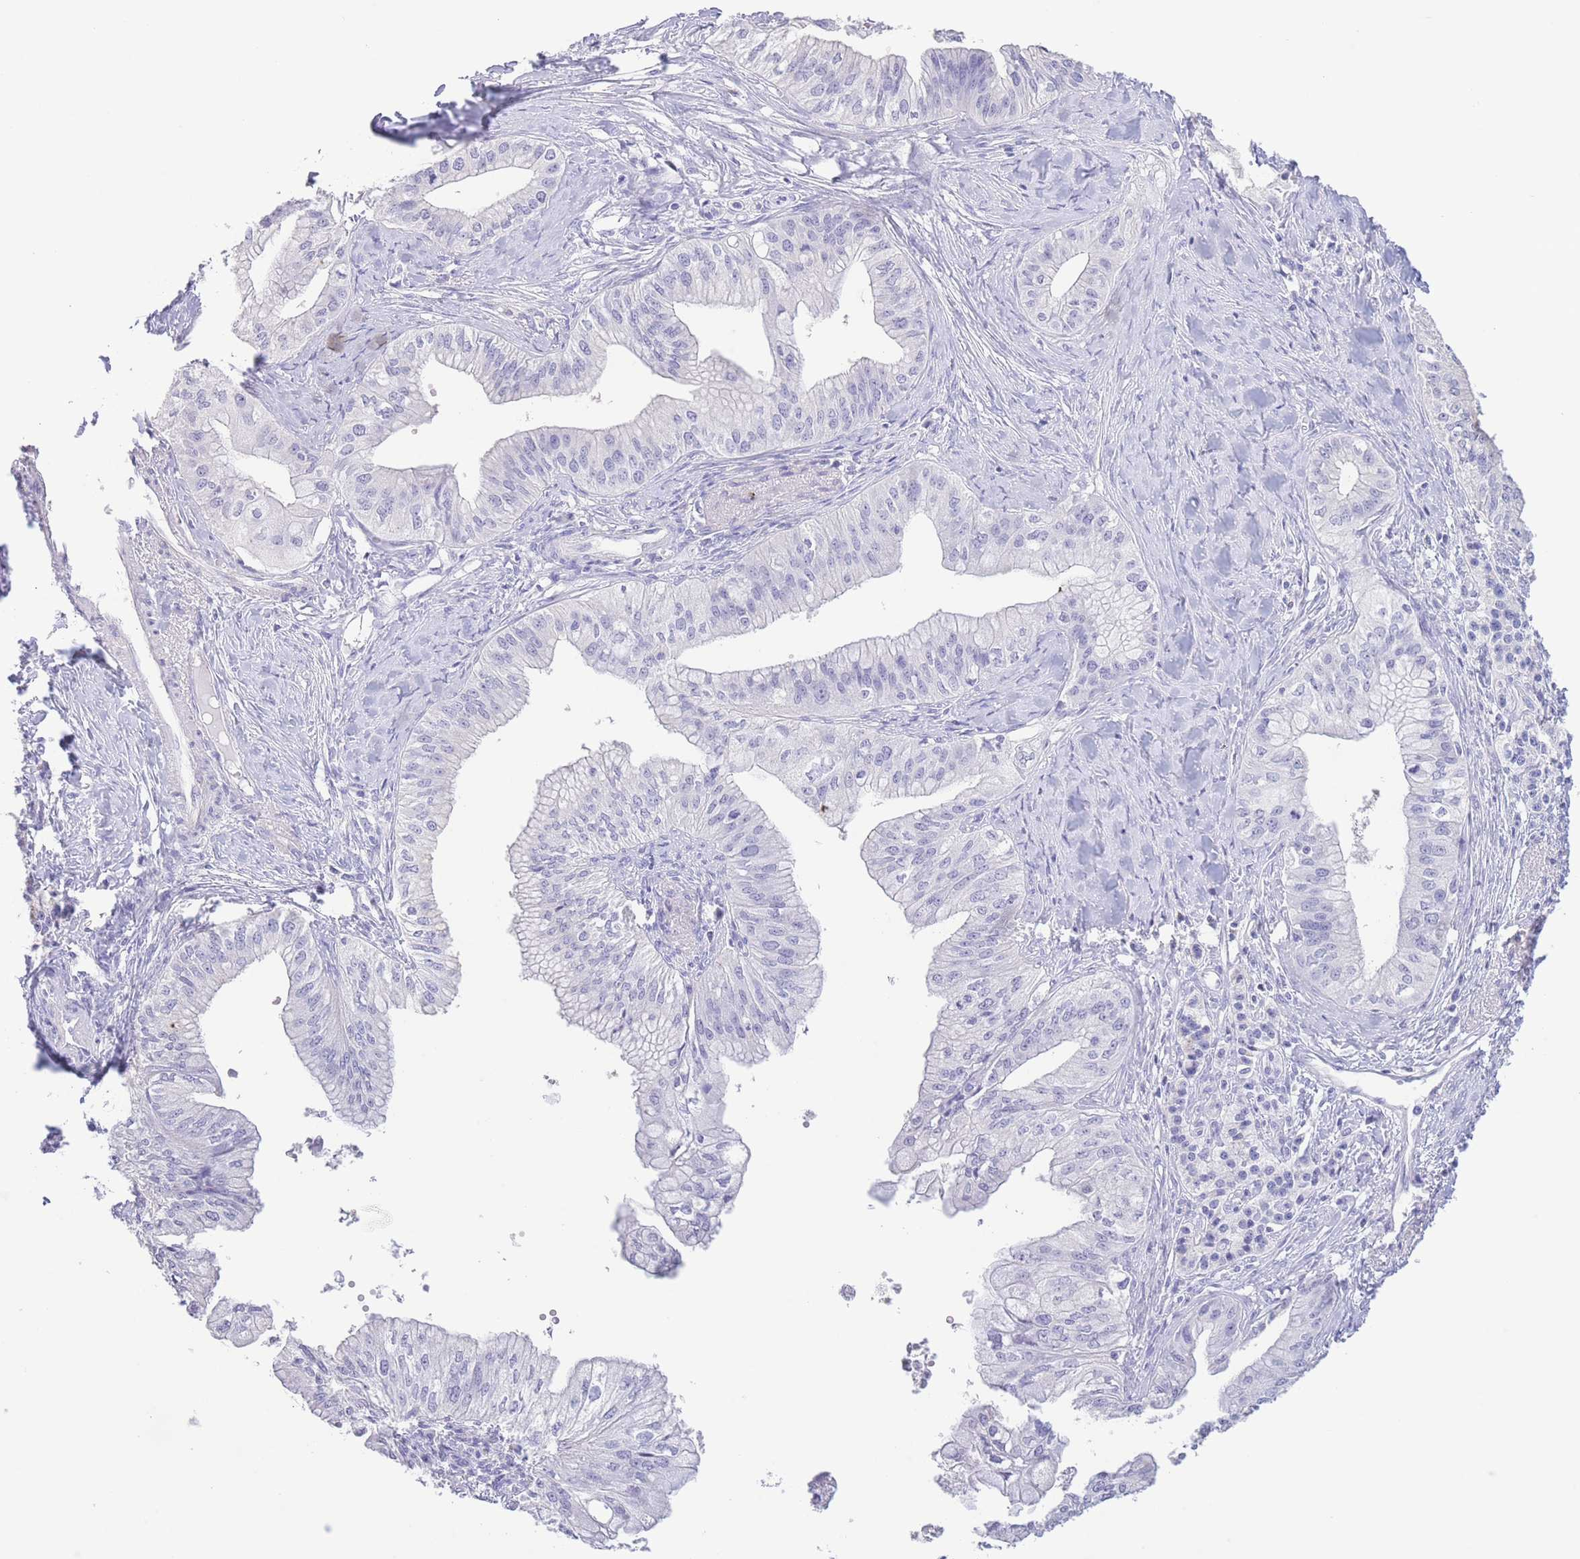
{"staining": {"intensity": "negative", "quantity": "none", "location": "none"}, "tissue": "pancreatic cancer", "cell_type": "Tumor cells", "image_type": "cancer", "snomed": [{"axis": "morphology", "description": "Adenocarcinoma, NOS"}, {"axis": "topography", "description": "Pancreas"}], "caption": "Tumor cells are negative for protein expression in human adenocarcinoma (pancreatic).", "gene": "PKLR", "patient": {"sex": "male", "age": 71}}